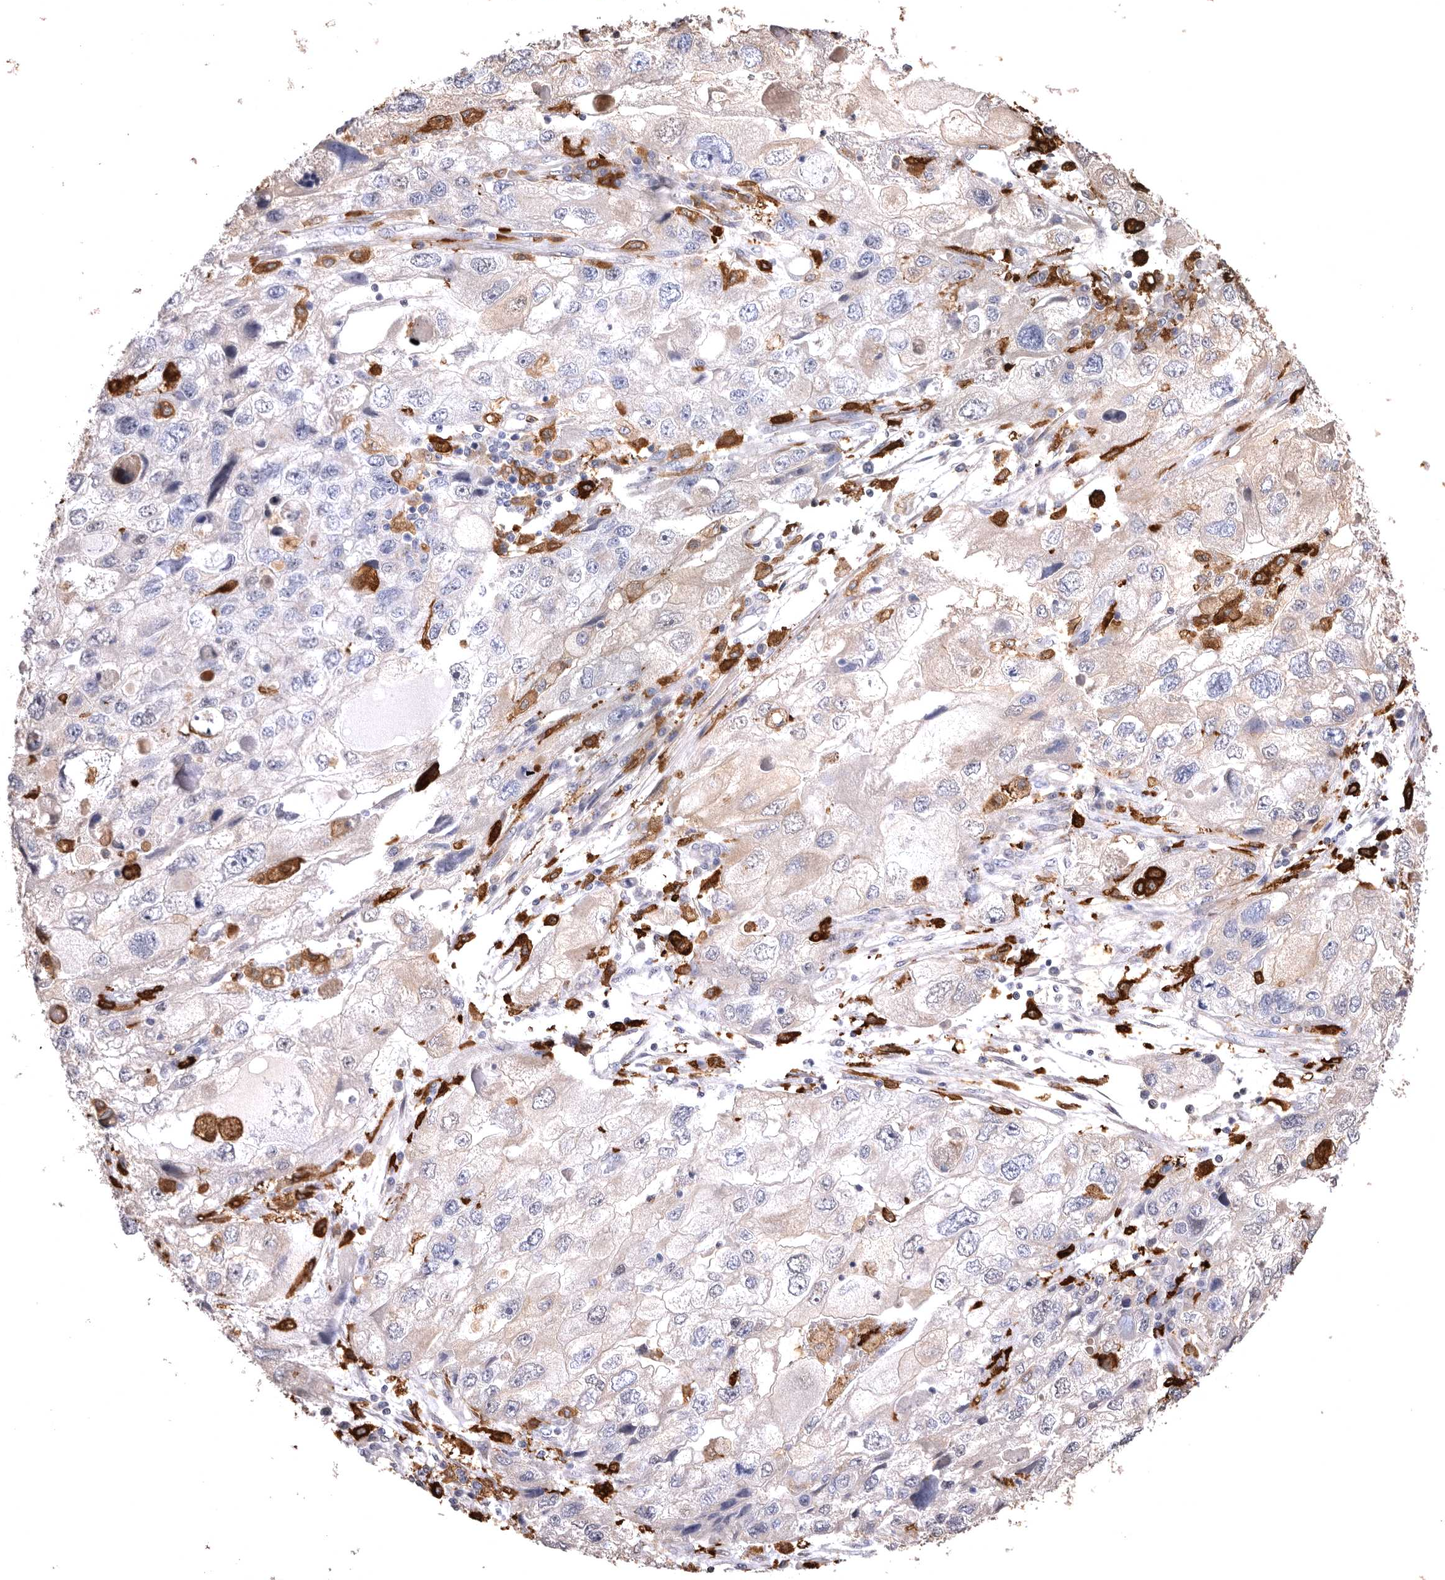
{"staining": {"intensity": "weak", "quantity": "<25%", "location": "cytoplasmic/membranous"}, "tissue": "endometrial cancer", "cell_type": "Tumor cells", "image_type": "cancer", "snomed": [{"axis": "morphology", "description": "Adenocarcinoma, NOS"}, {"axis": "topography", "description": "Endometrium"}], "caption": "Immunohistochemical staining of endometrial adenocarcinoma shows no significant staining in tumor cells.", "gene": "VPS45", "patient": {"sex": "female", "age": 49}}